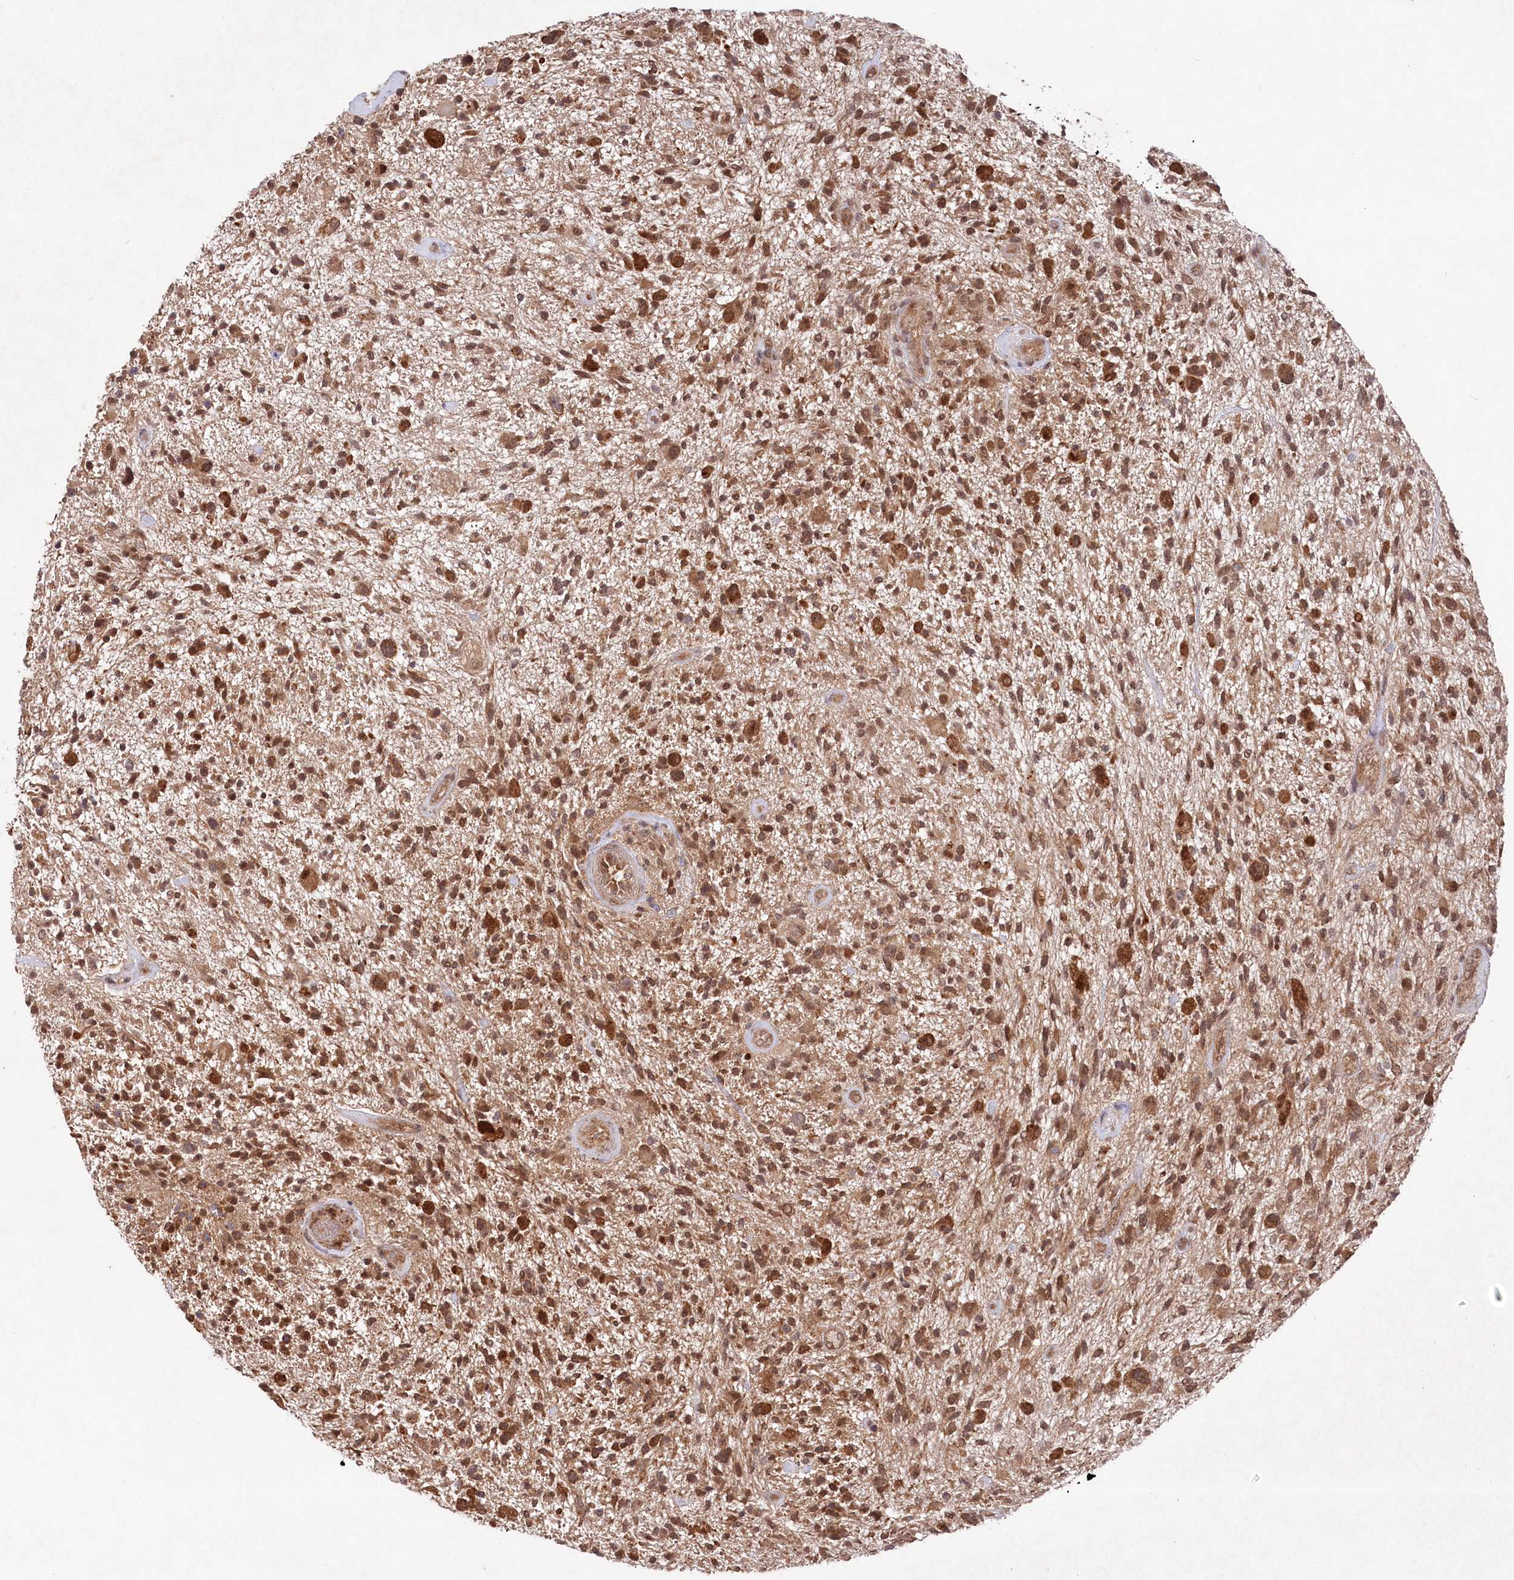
{"staining": {"intensity": "strong", "quantity": ">75%", "location": "cytoplasmic/membranous,nuclear"}, "tissue": "glioma", "cell_type": "Tumor cells", "image_type": "cancer", "snomed": [{"axis": "morphology", "description": "Glioma, malignant, High grade"}, {"axis": "topography", "description": "Brain"}], "caption": "Glioma stained with a brown dye reveals strong cytoplasmic/membranous and nuclear positive positivity in approximately >75% of tumor cells.", "gene": "PSMA1", "patient": {"sex": "male", "age": 47}}